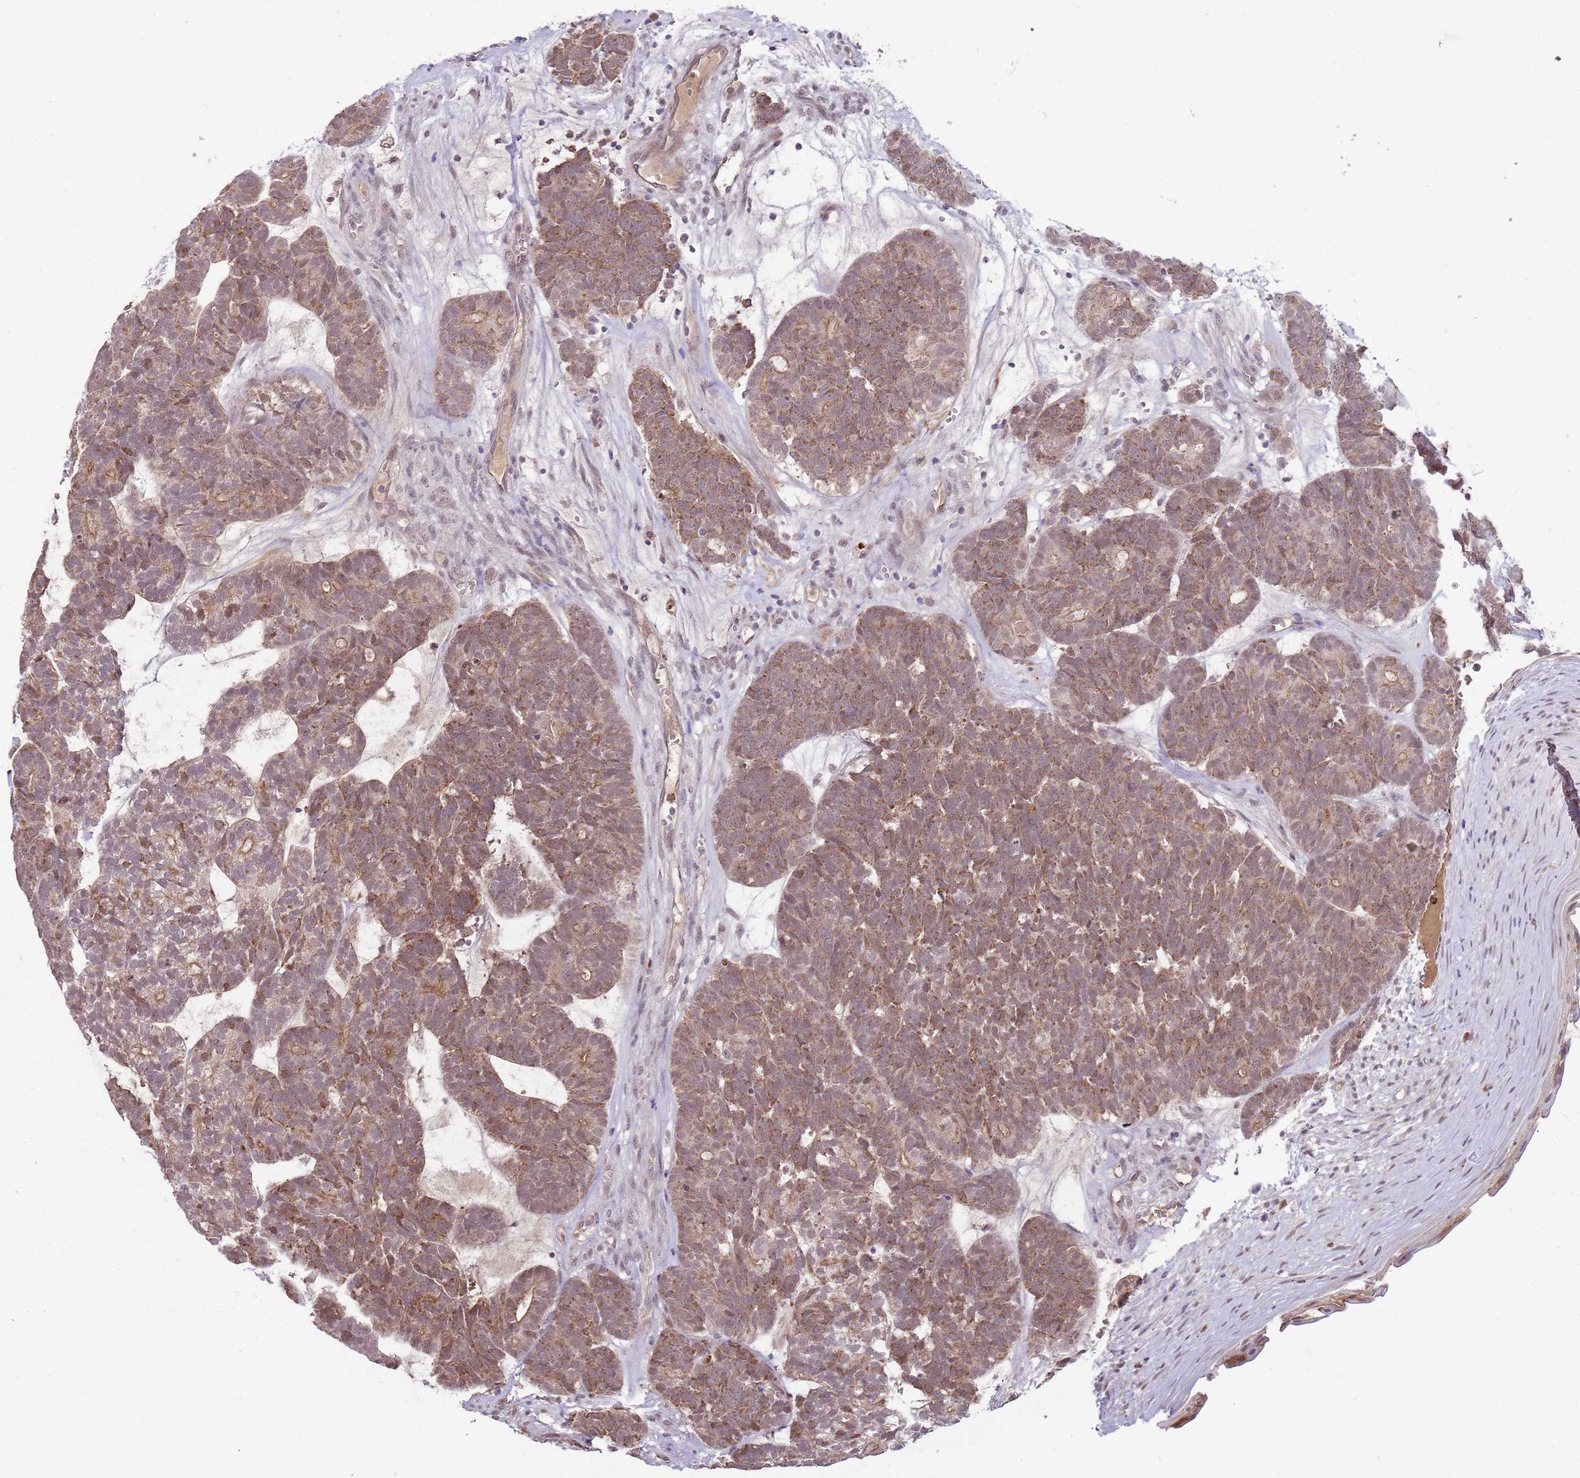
{"staining": {"intensity": "moderate", "quantity": ">75%", "location": "cytoplasmic/membranous,nuclear"}, "tissue": "head and neck cancer", "cell_type": "Tumor cells", "image_type": "cancer", "snomed": [{"axis": "morphology", "description": "Adenocarcinoma, NOS"}, {"axis": "topography", "description": "Head-Neck"}], "caption": "Human adenocarcinoma (head and neck) stained with a brown dye demonstrates moderate cytoplasmic/membranous and nuclear positive staining in approximately >75% of tumor cells.", "gene": "NBPF6", "patient": {"sex": "female", "age": 81}}